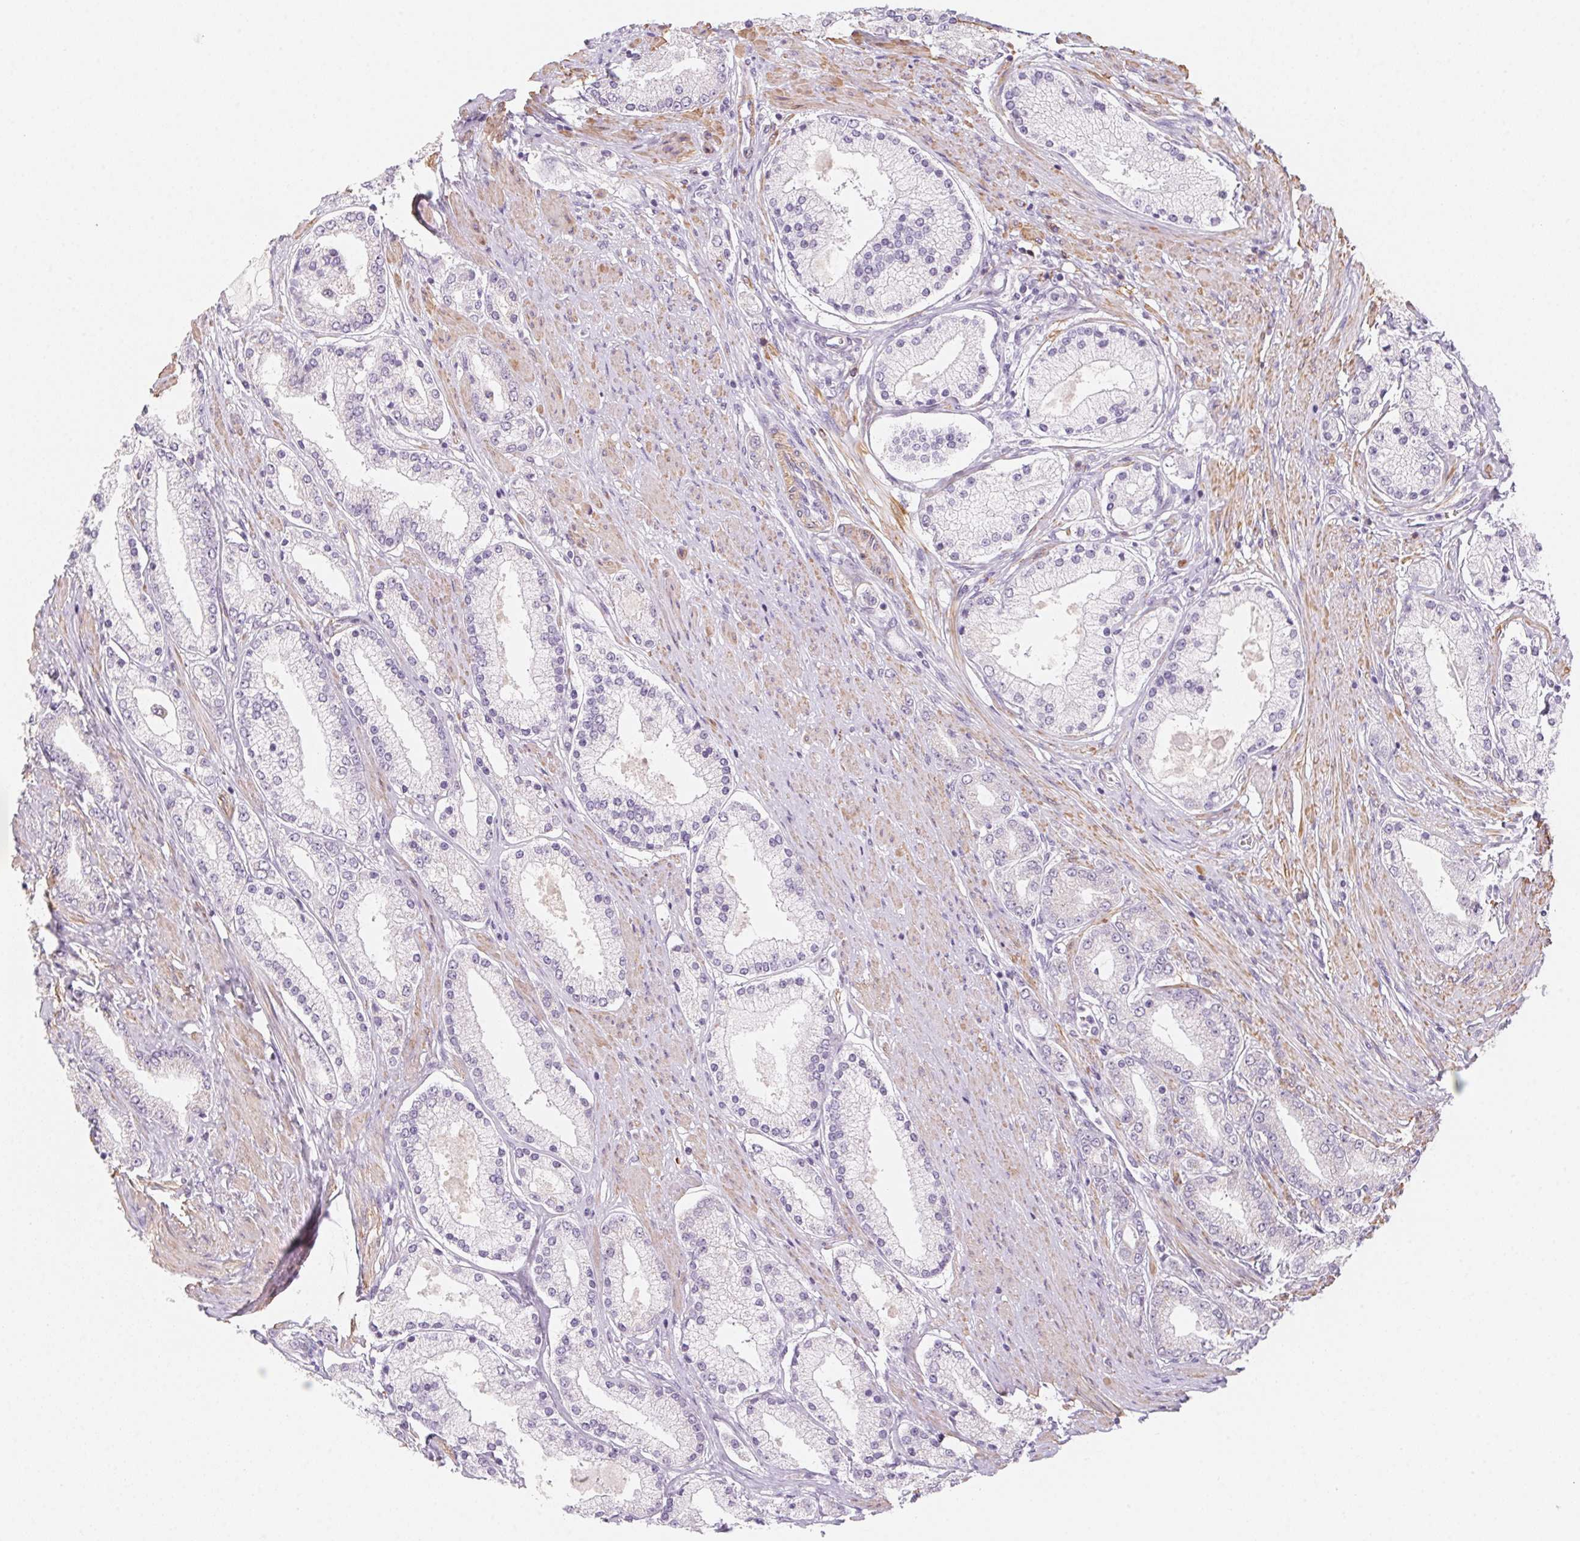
{"staining": {"intensity": "negative", "quantity": "none", "location": "none"}, "tissue": "prostate cancer", "cell_type": "Tumor cells", "image_type": "cancer", "snomed": [{"axis": "morphology", "description": "Adenocarcinoma, High grade"}, {"axis": "topography", "description": "Prostate"}], "caption": "Image shows no significant protein staining in tumor cells of prostate cancer.", "gene": "PRPH", "patient": {"sex": "male", "age": 67}}